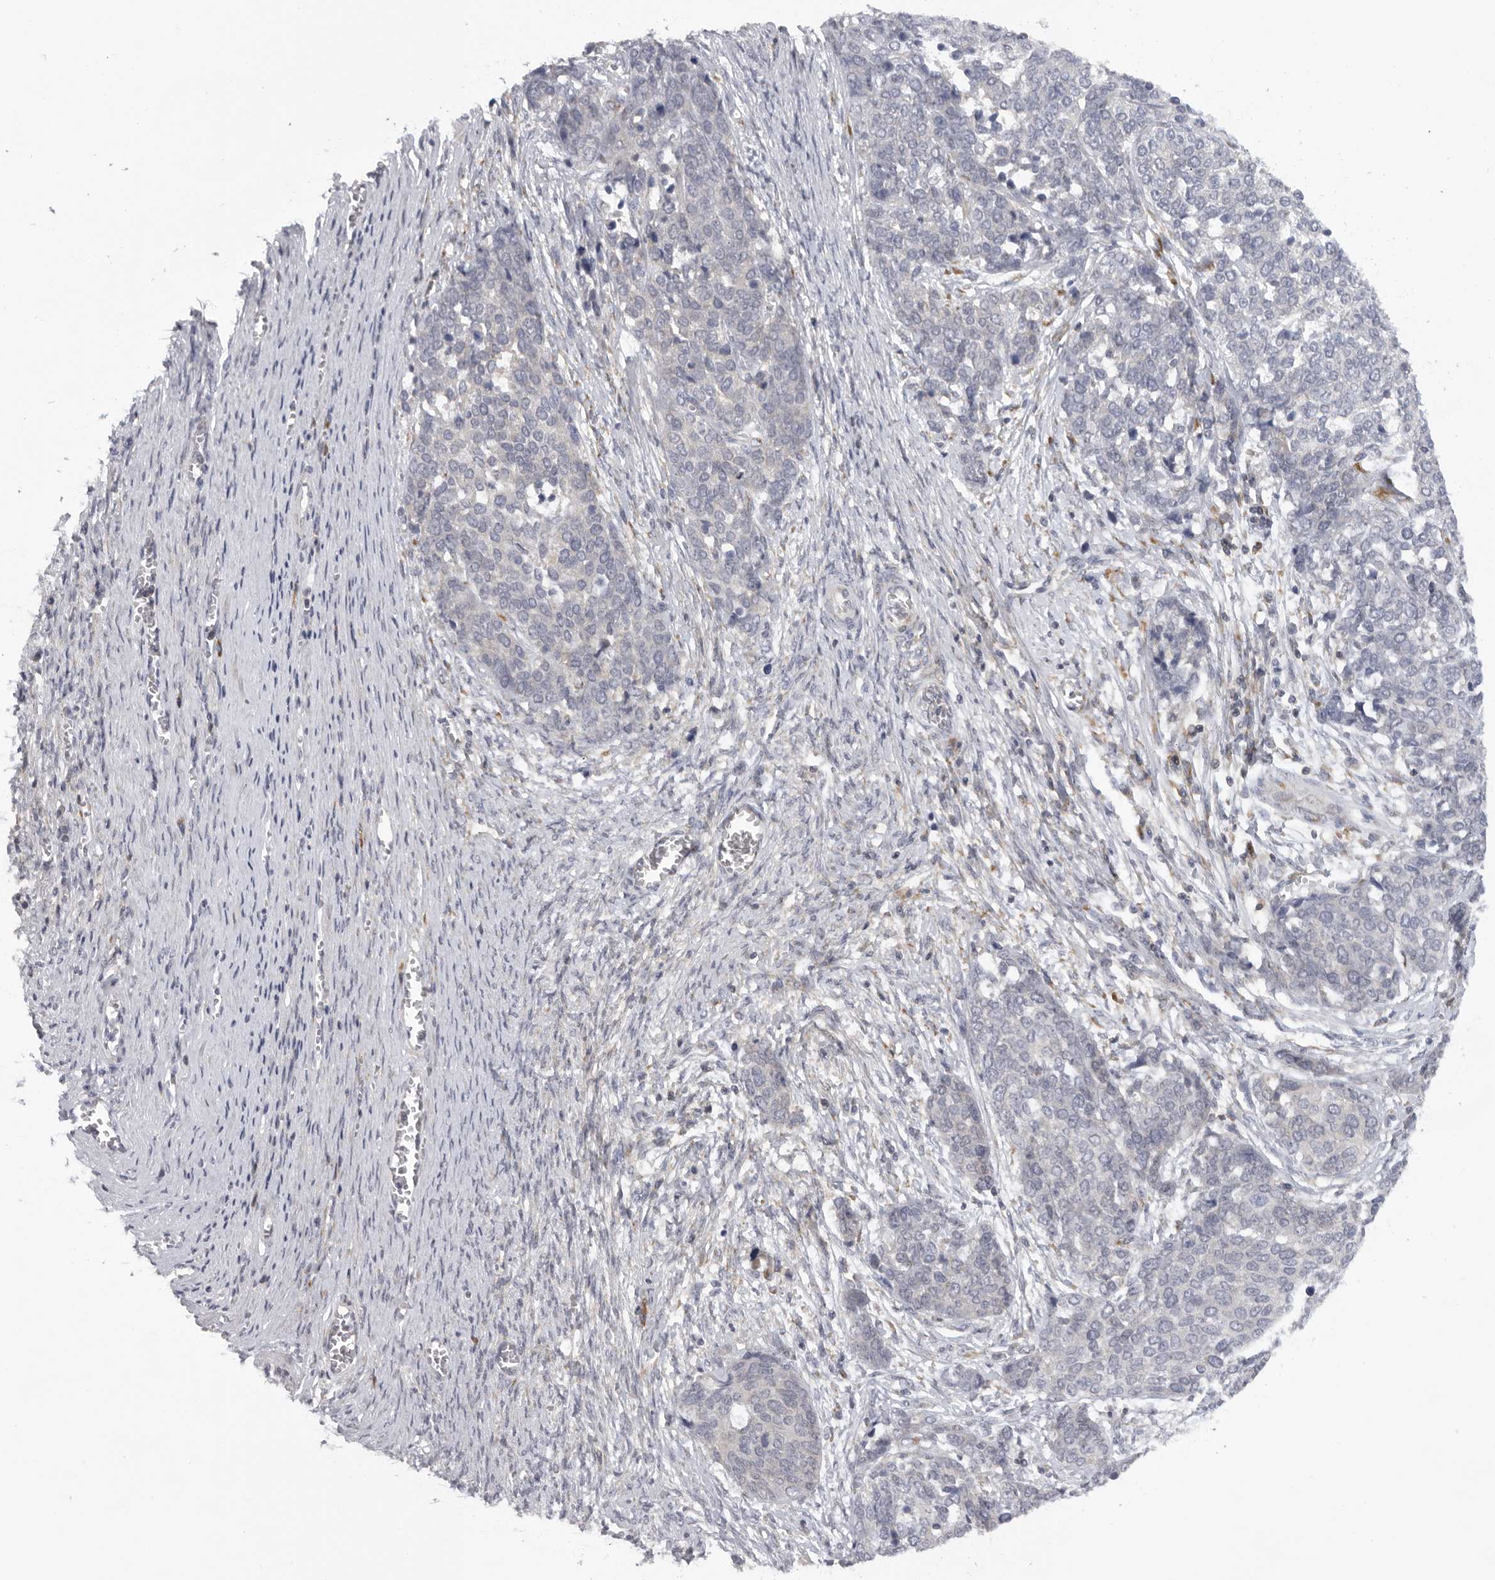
{"staining": {"intensity": "negative", "quantity": "none", "location": "none"}, "tissue": "ovarian cancer", "cell_type": "Tumor cells", "image_type": "cancer", "snomed": [{"axis": "morphology", "description": "Cystadenocarcinoma, serous, NOS"}, {"axis": "topography", "description": "Ovary"}], "caption": "Ovarian cancer was stained to show a protein in brown. There is no significant staining in tumor cells. Brightfield microscopy of immunohistochemistry (IHC) stained with DAB (3,3'-diaminobenzidine) (brown) and hematoxylin (blue), captured at high magnification.", "gene": "USP24", "patient": {"sex": "female", "age": 44}}